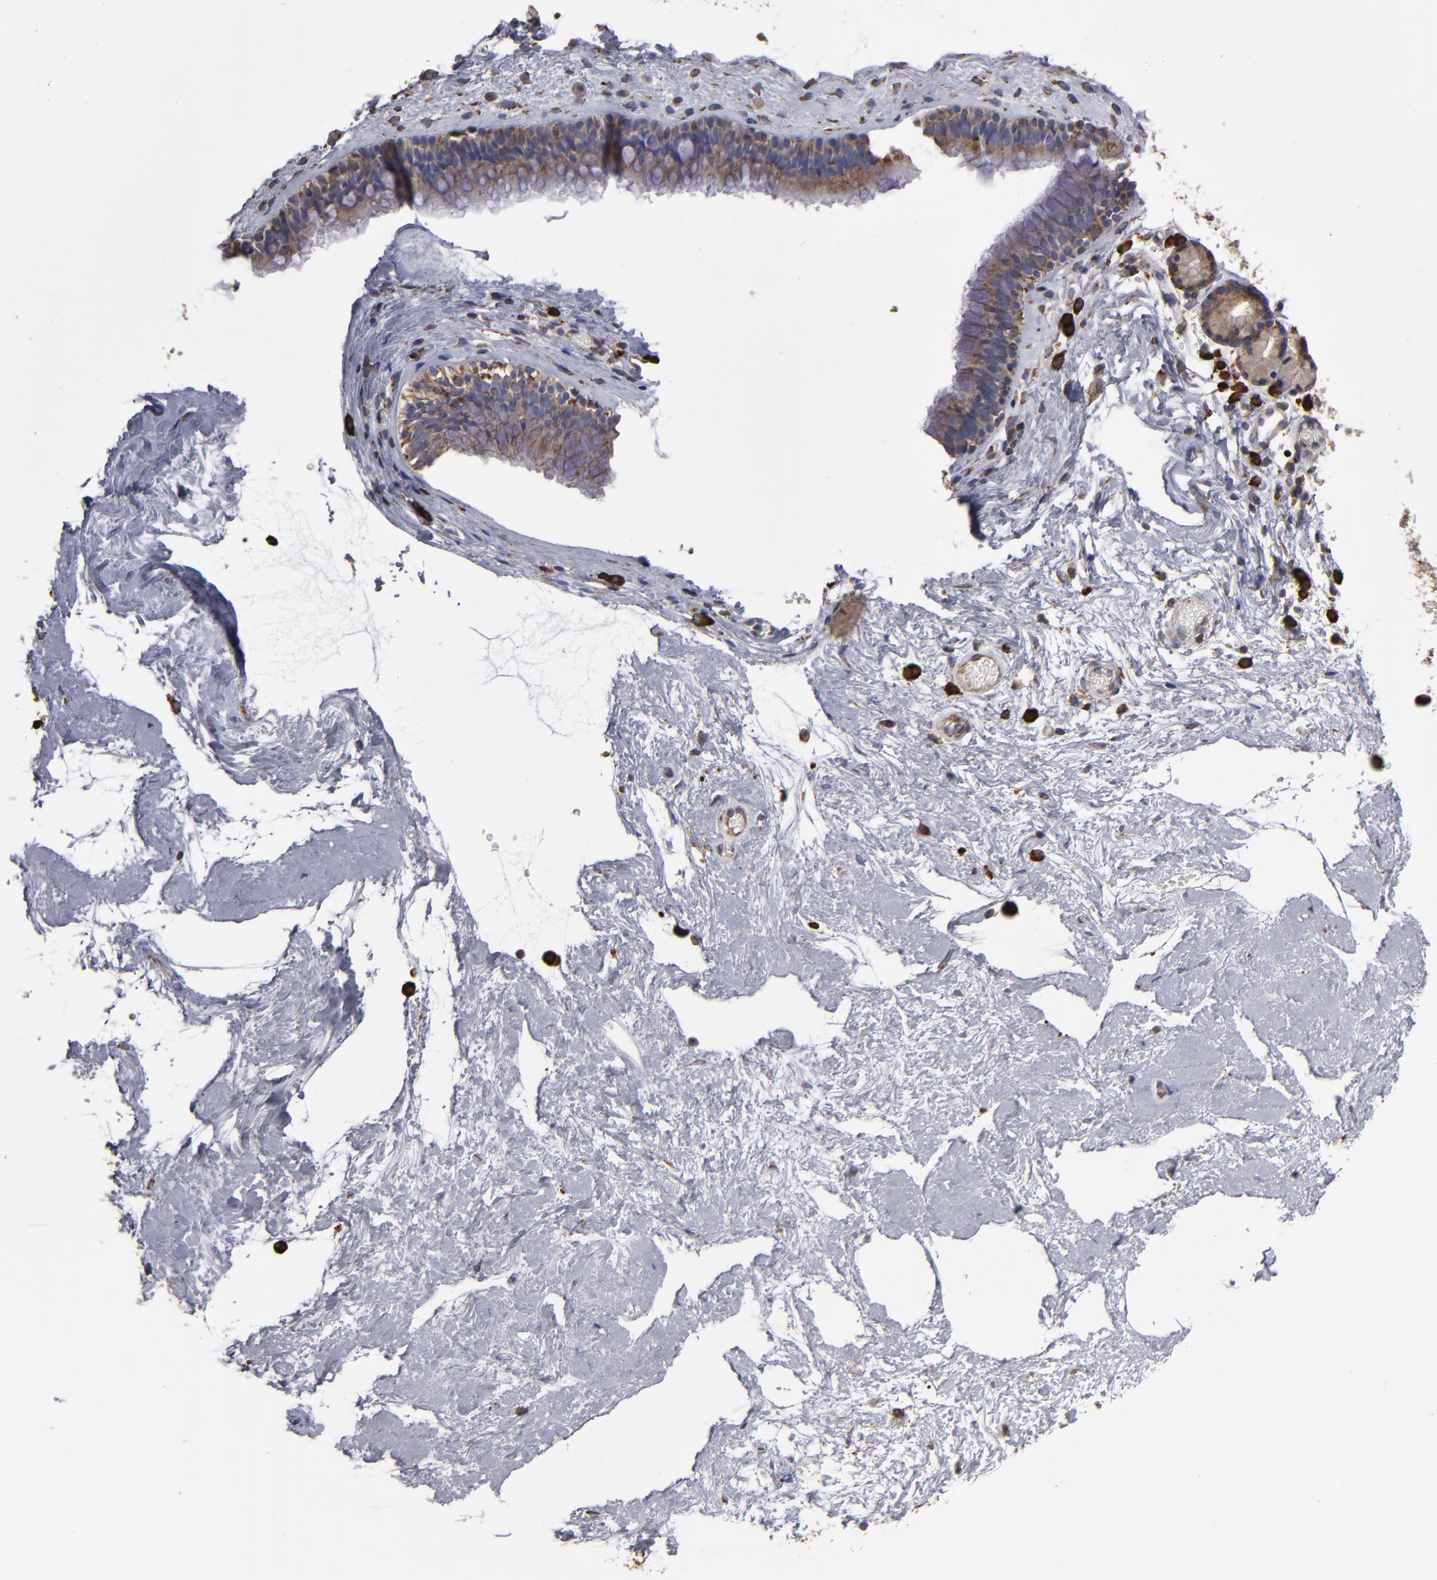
{"staining": {"intensity": "moderate", "quantity": ">75%", "location": "cytoplasmic/membranous"}, "tissue": "nasopharynx", "cell_type": "Respiratory epithelial cells", "image_type": "normal", "snomed": [{"axis": "morphology", "description": "Normal tissue, NOS"}, {"axis": "morphology", "description": "Inflammation, NOS"}, {"axis": "topography", "description": "Nasopharynx"}], "caption": "Moderate cytoplasmic/membranous expression is seen in approximately >75% of respiratory epithelial cells in normal nasopharynx. Nuclei are stained in blue.", "gene": "SND1", "patient": {"sex": "male", "age": 48}}